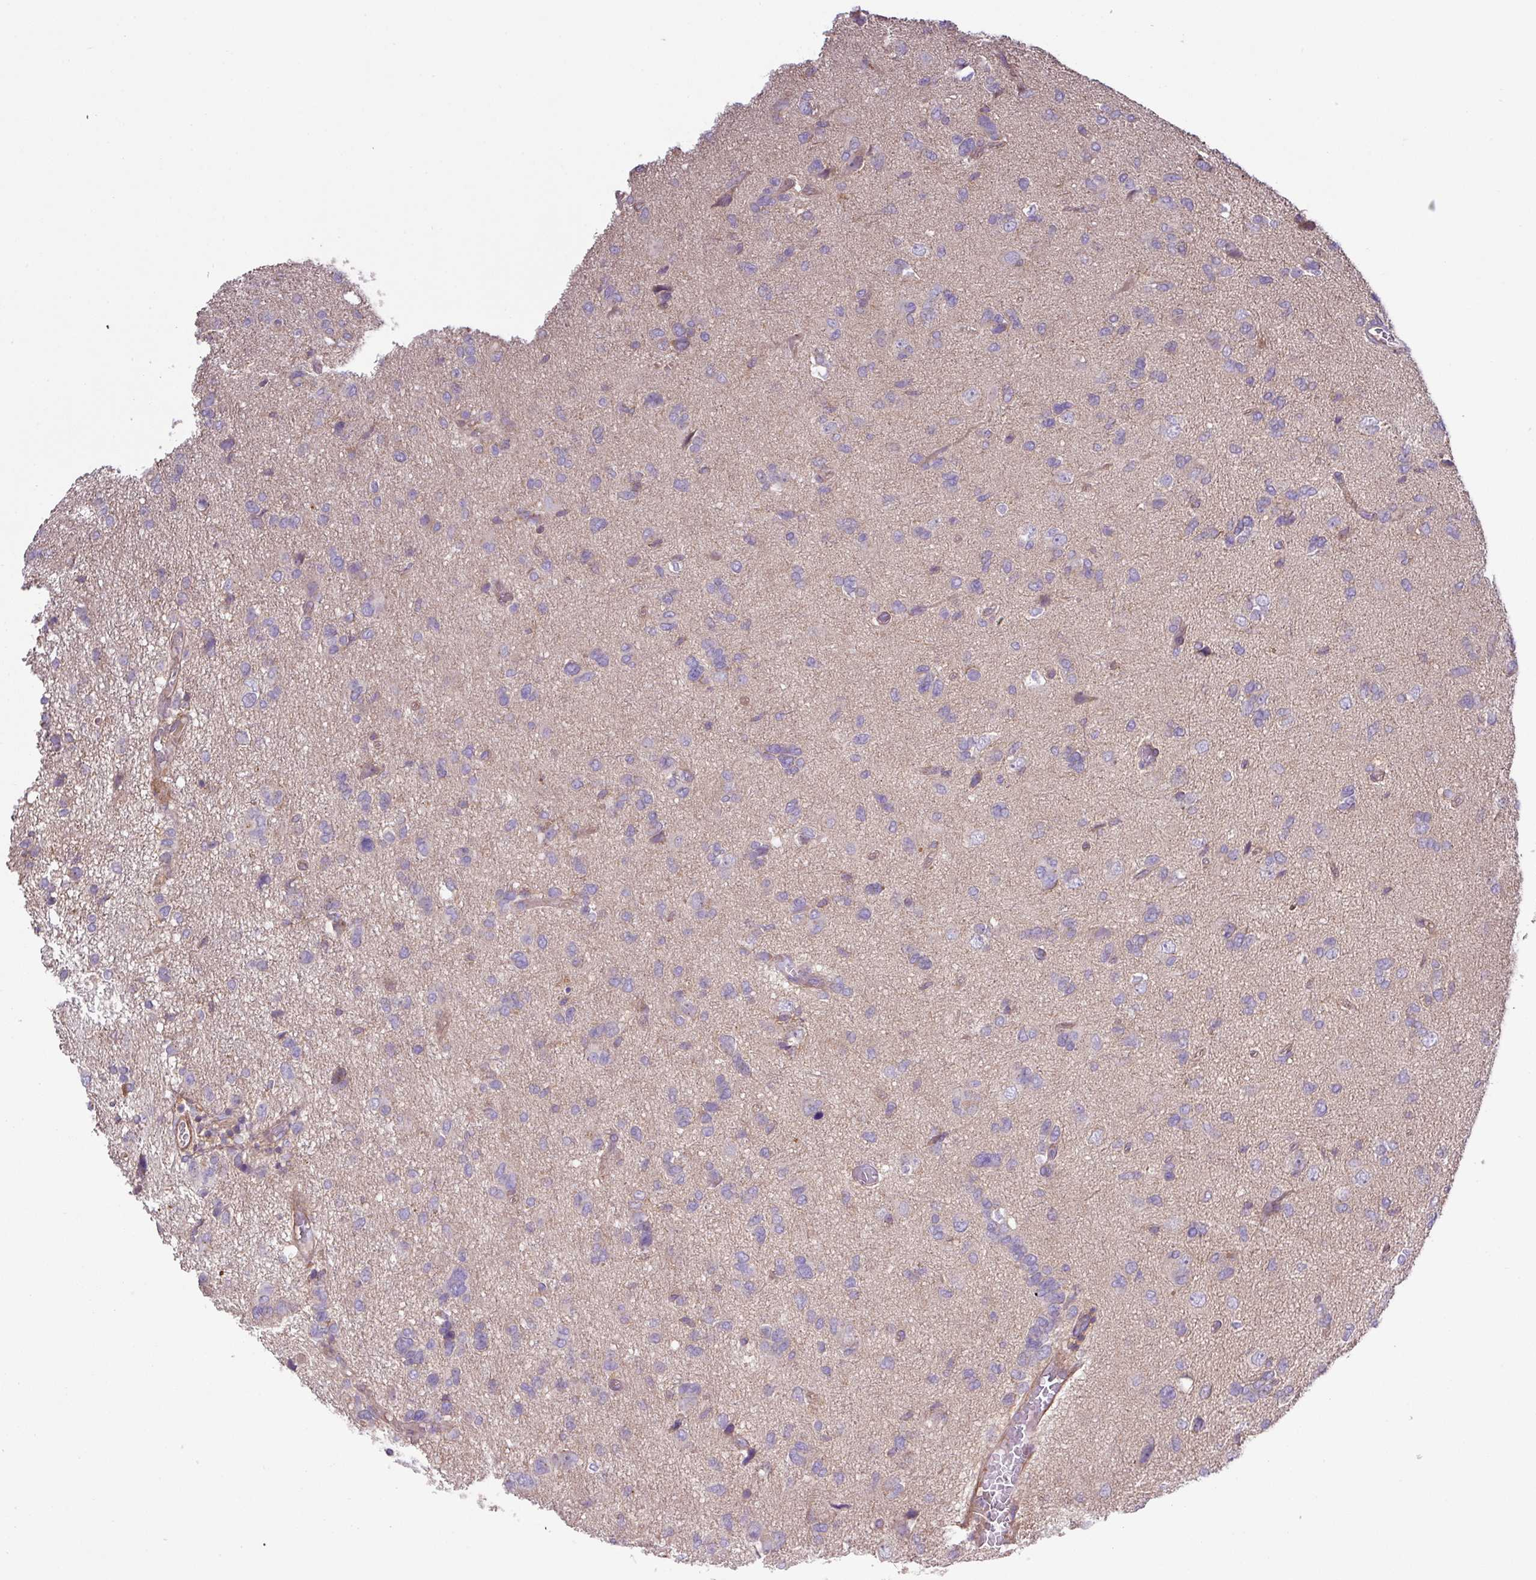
{"staining": {"intensity": "negative", "quantity": "none", "location": "none"}, "tissue": "glioma", "cell_type": "Tumor cells", "image_type": "cancer", "snomed": [{"axis": "morphology", "description": "Glioma, malignant, High grade"}, {"axis": "topography", "description": "Brain"}], "caption": "The histopathology image displays no significant expression in tumor cells of glioma.", "gene": "RIC1", "patient": {"sex": "female", "age": 59}}